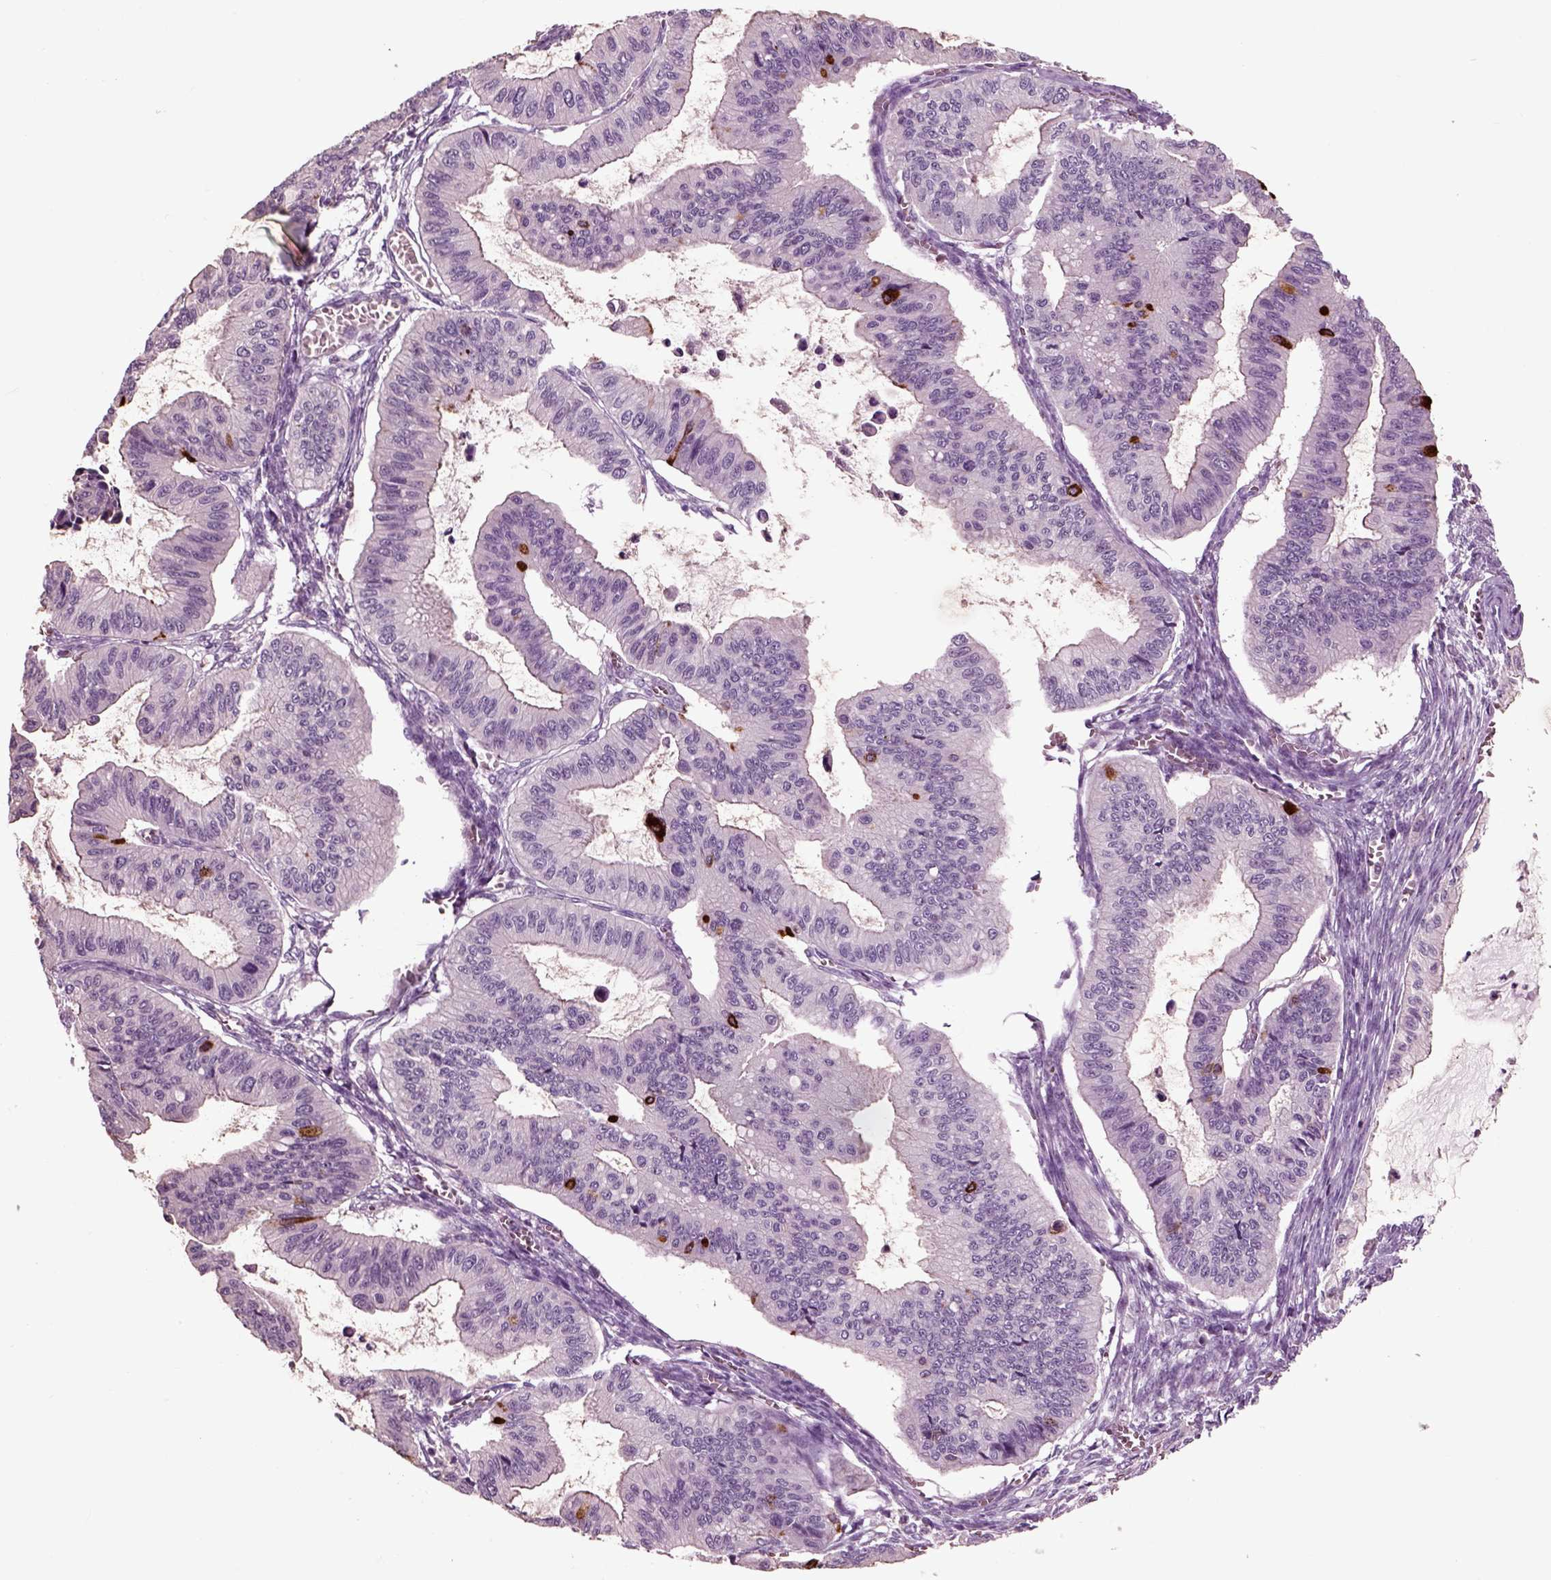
{"staining": {"intensity": "strong", "quantity": "<25%", "location": "cytoplasmic/membranous"}, "tissue": "ovarian cancer", "cell_type": "Tumor cells", "image_type": "cancer", "snomed": [{"axis": "morphology", "description": "Cystadenocarcinoma, mucinous, NOS"}, {"axis": "topography", "description": "Ovary"}], "caption": "Human ovarian cancer (mucinous cystadenocarcinoma) stained with a protein marker demonstrates strong staining in tumor cells.", "gene": "CHGB", "patient": {"sex": "female", "age": 72}}